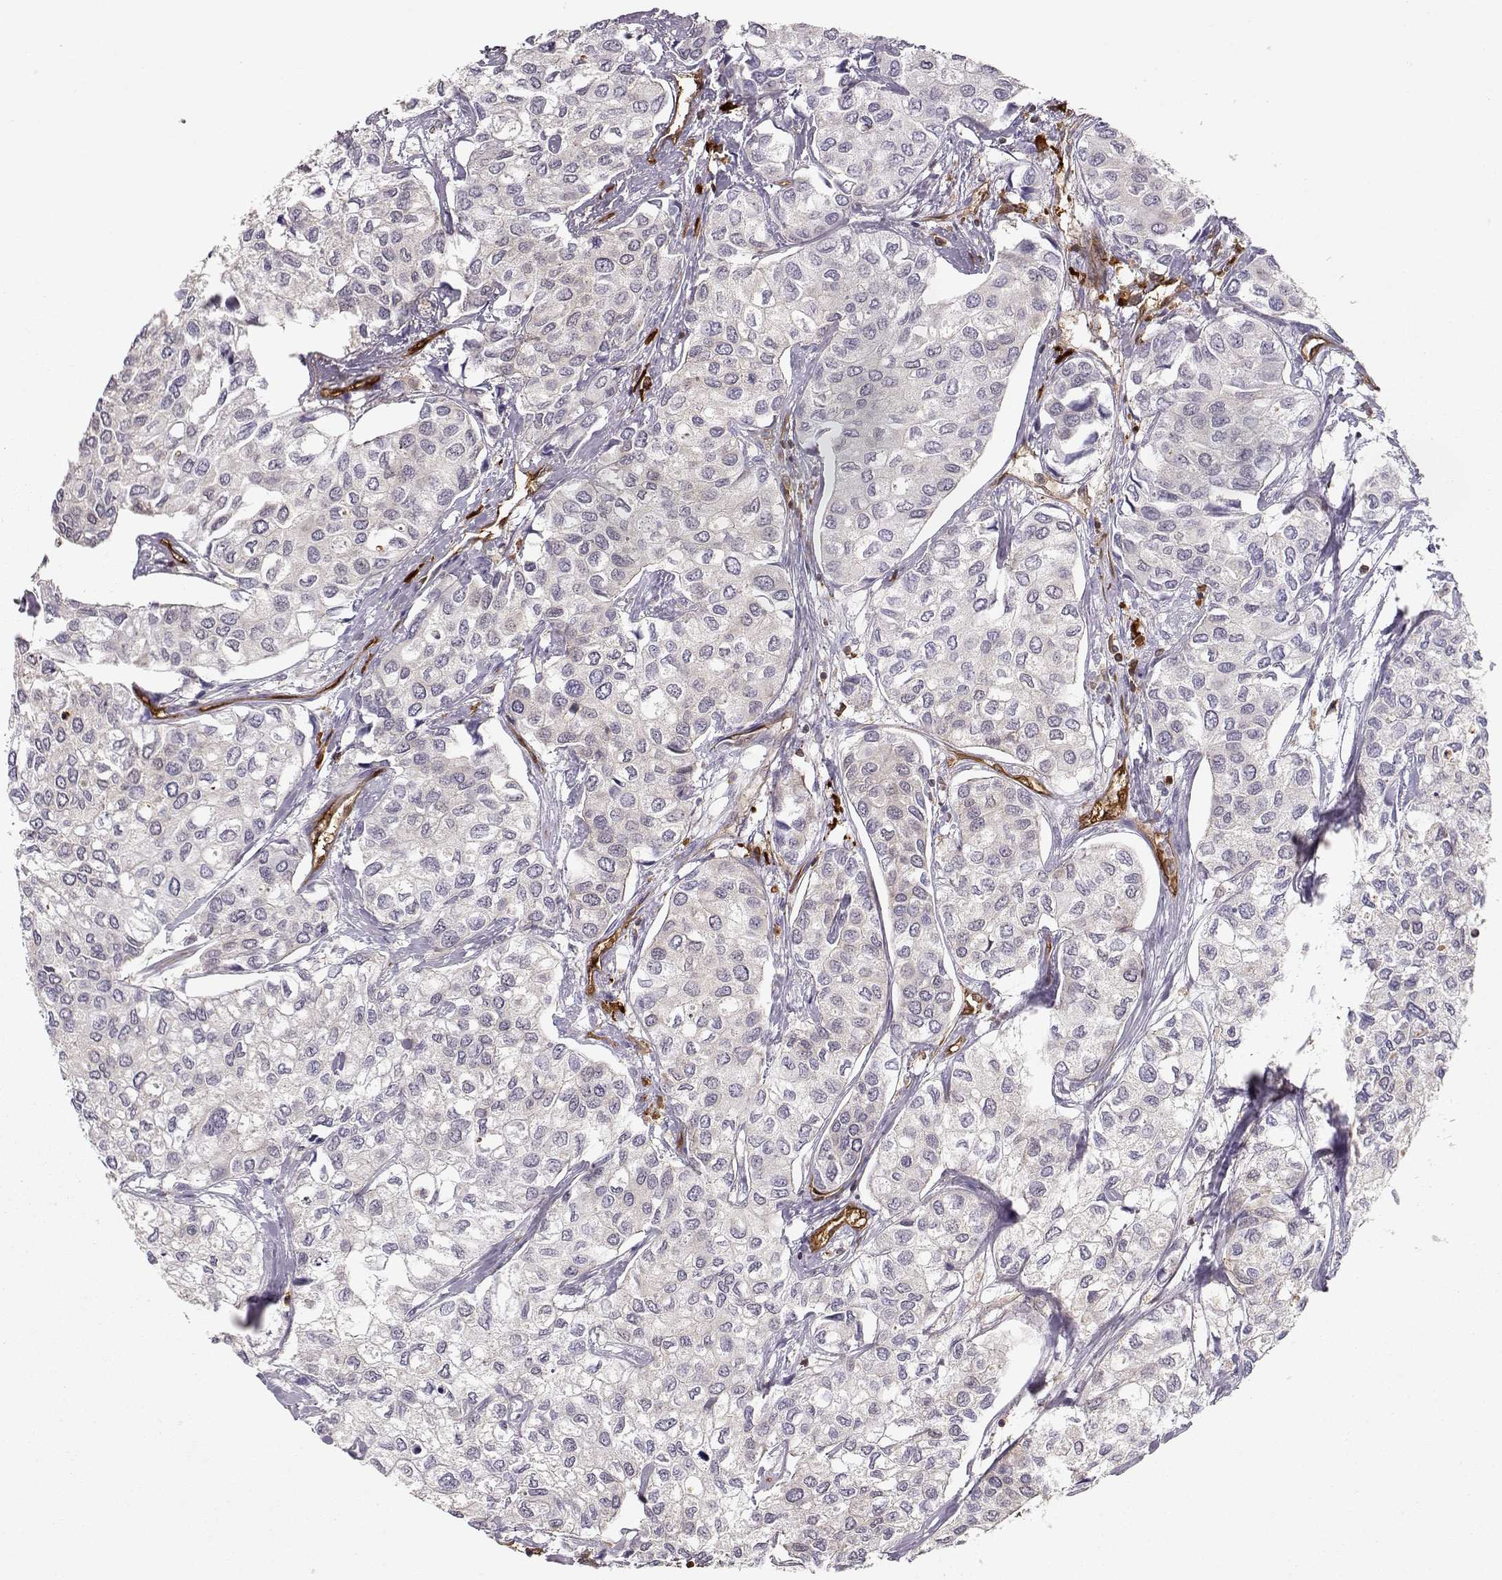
{"staining": {"intensity": "negative", "quantity": "none", "location": "none"}, "tissue": "urothelial cancer", "cell_type": "Tumor cells", "image_type": "cancer", "snomed": [{"axis": "morphology", "description": "Urothelial carcinoma, High grade"}, {"axis": "topography", "description": "Urinary bladder"}], "caption": "Urothelial cancer was stained to show a protein in brown. There is no significant staining in tumor cells.", "gene": "PNP", "patient": {"sex": "male", "age": 73}}